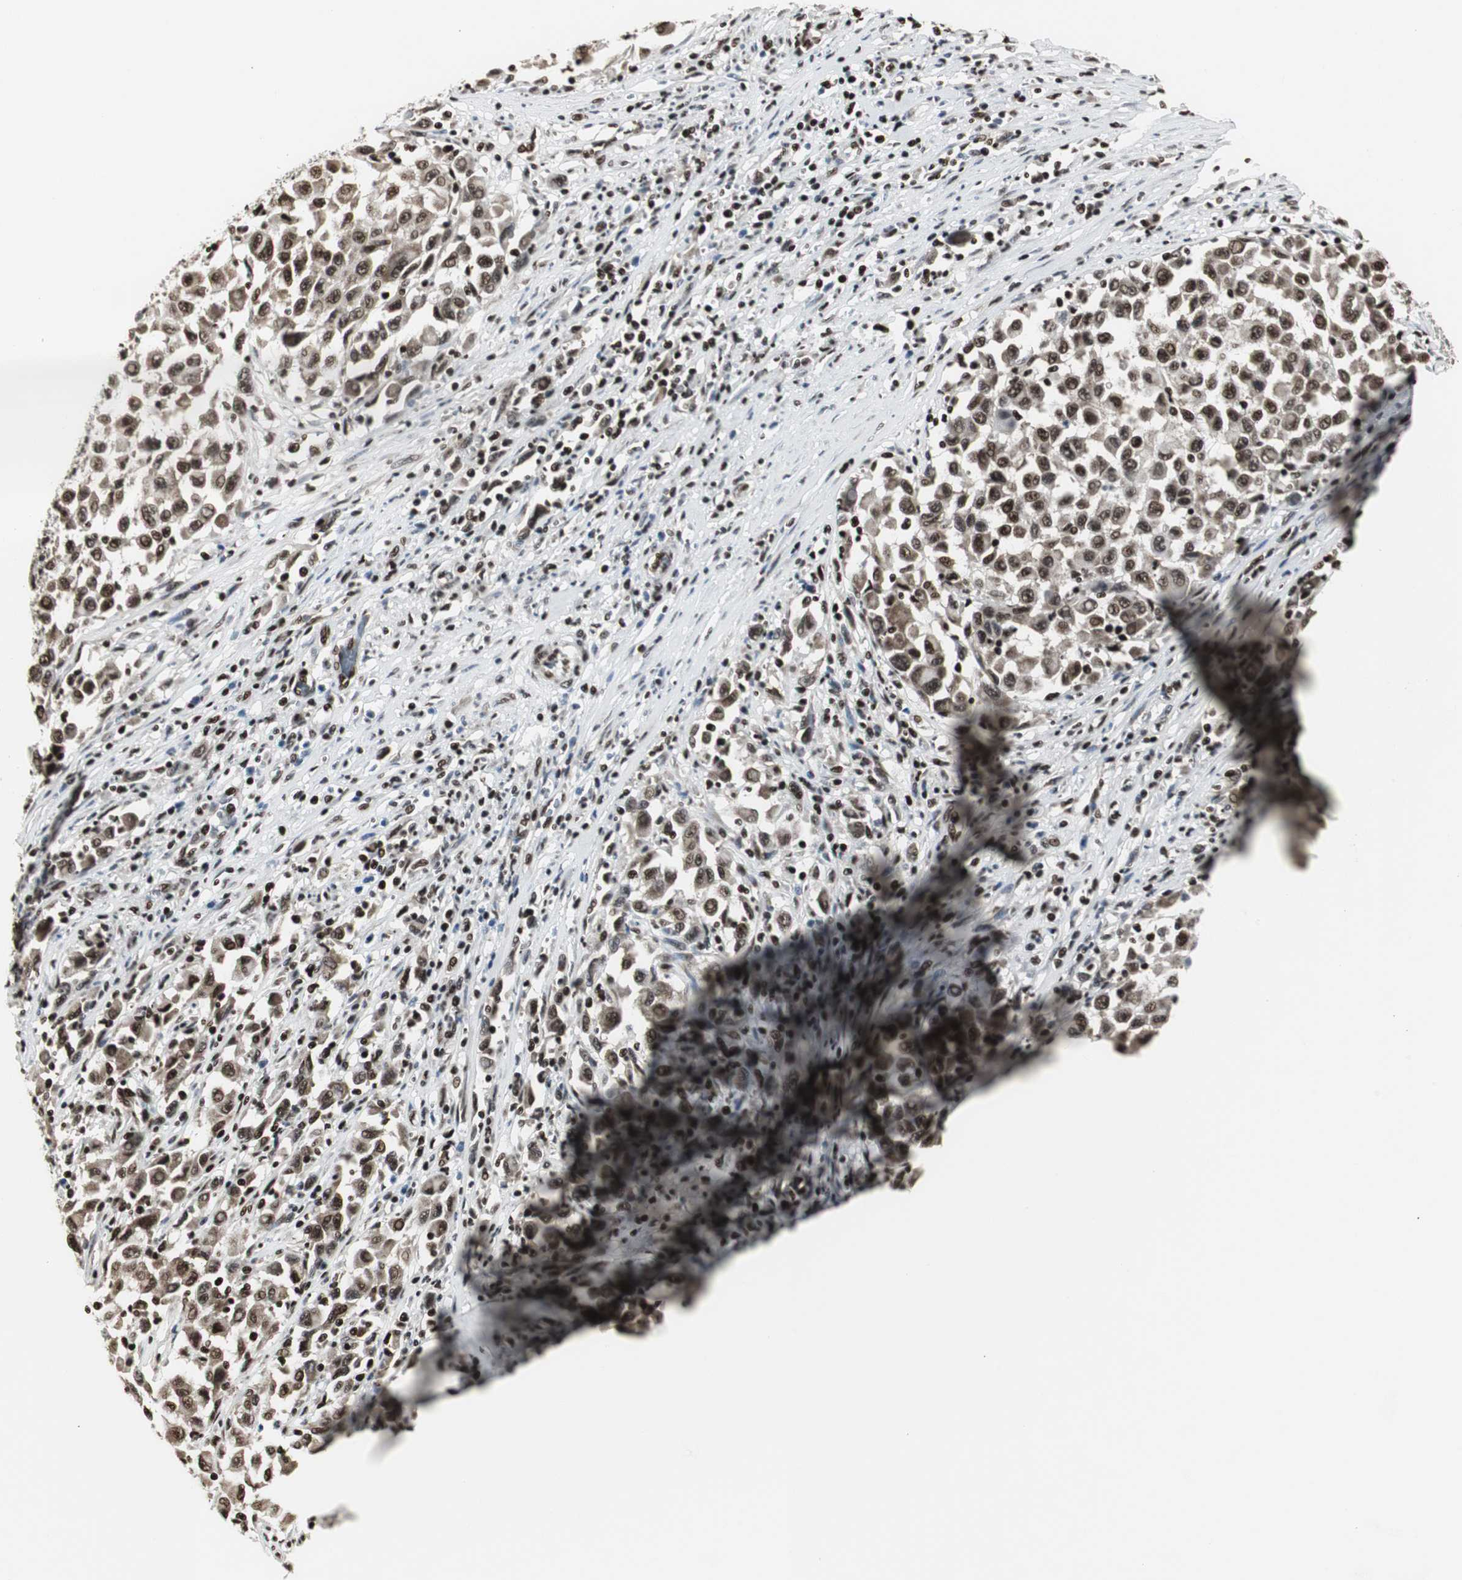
{"staining": {"intensity": "strong", "quantity": ">75%", "location": "cytoplasmic/membranous,nuclear"}, "tissue": "melanoma", "cell_type": "Tumor cells", "image_type": "cancer", "snomed": [{"axis": "morphology", "description": "Malignant melanoma, Metastatic site"}, {"axis": "topography", "description": "Lymph node"}], "caption": "Approximately >75% of tumor cells in human melanoma reveal strong cytoplasmic/membranous and nuclear protein positivity as visualized by brown immunohistochemical staining.", "gene": "PARN", "patient": {"sex": "male", "age": 61}}